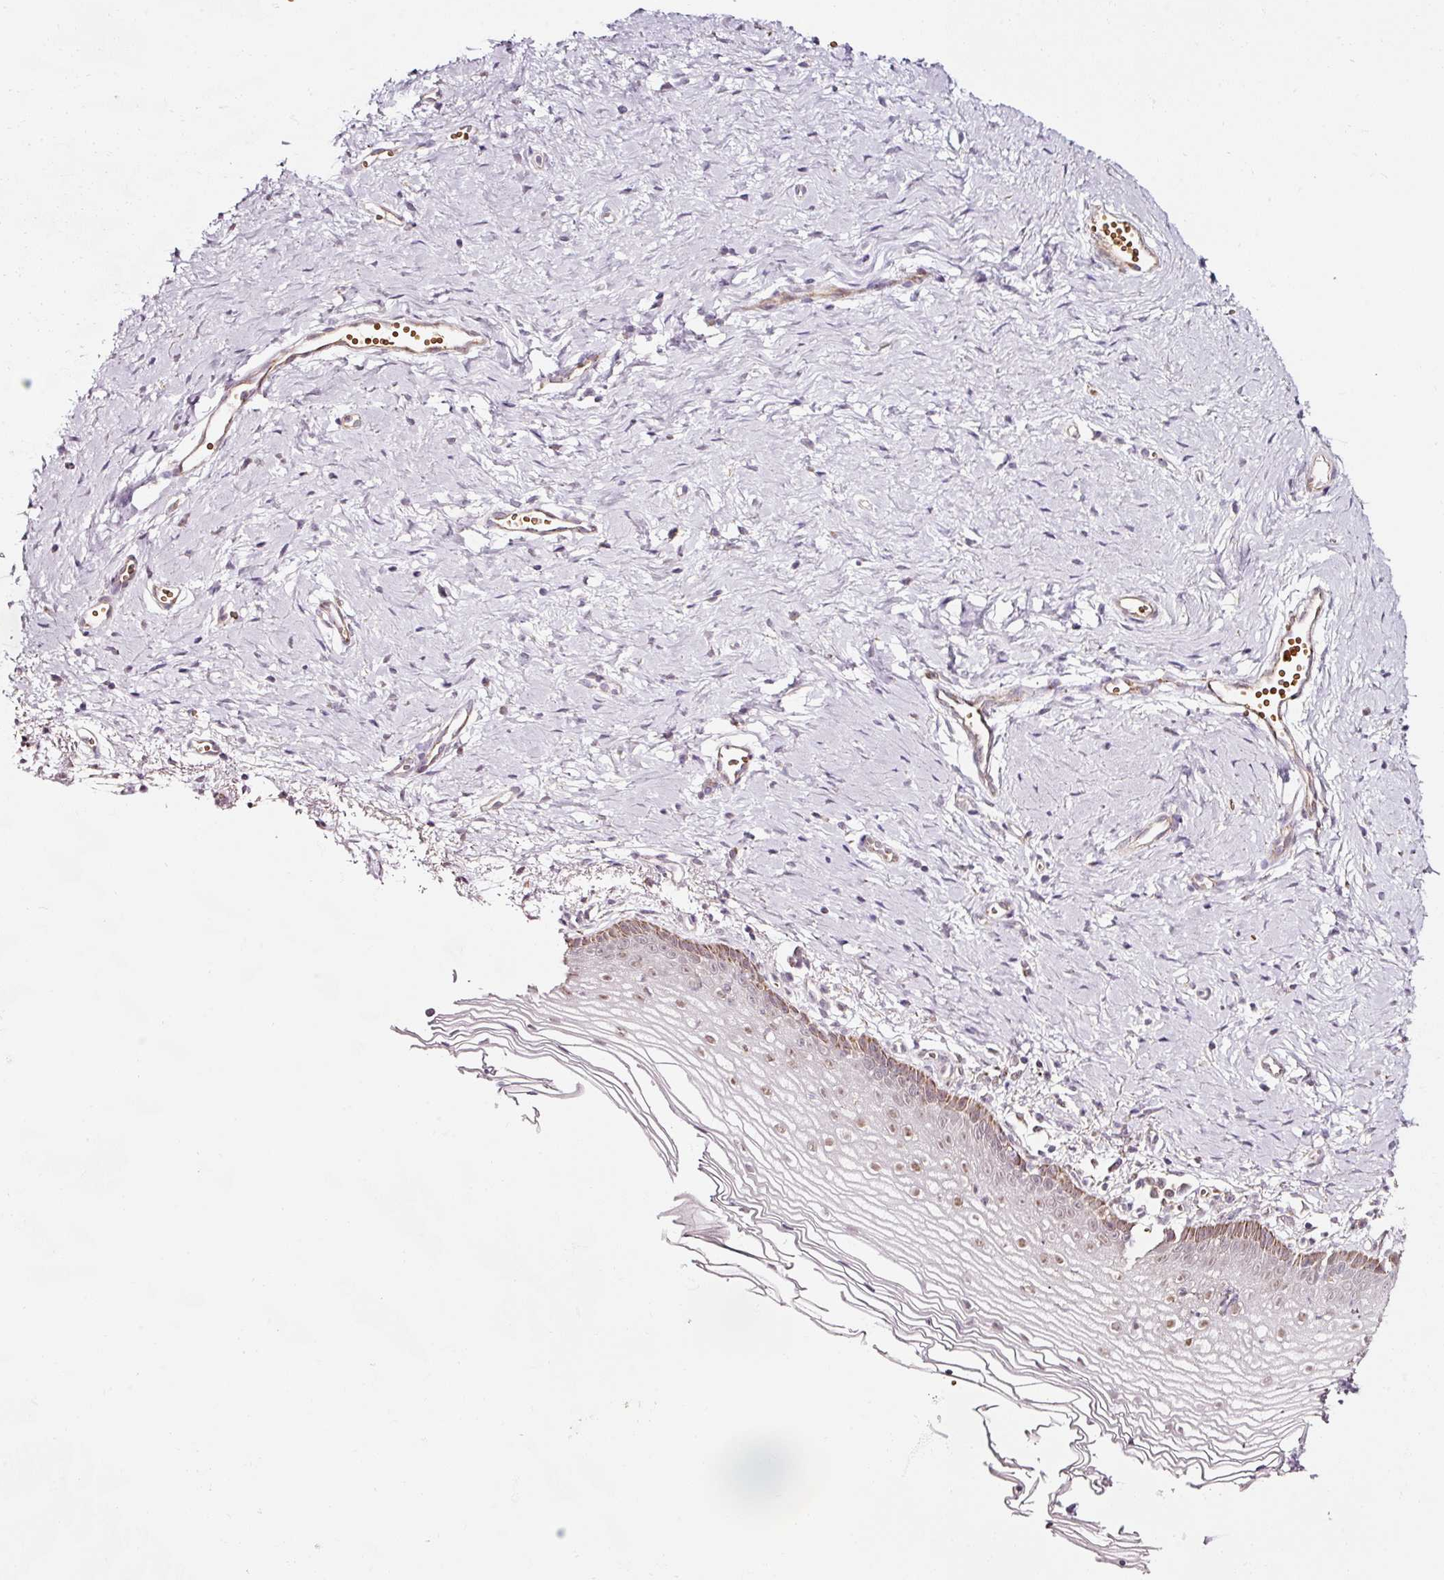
{"staining": {"intensity": "moderate", "quantity": "25%-75%", "location": "cytoplasmic/membranous,nuclear"}, "tissue": "vagina", "cell_type": "Squamous epithelial cells", "image_type": "normal", "snomed": [{"axis": "morphology", "description": "Normal tissue, NOS"}, {"axis": "topography", "description": "Vagina"}], "caption": "IHC image of normal vagina: human vagina stained using immunohistochemistry shows medium levels of moderate protein expression localized specifically in the cytoplasmic/membranous,nuclear of squamous epithelial cells, appearing as a cytoplasmic/membranous,nuclear brown color.", "gene": "ZNF460", "patient": {"sex": "female", "age": 56}}